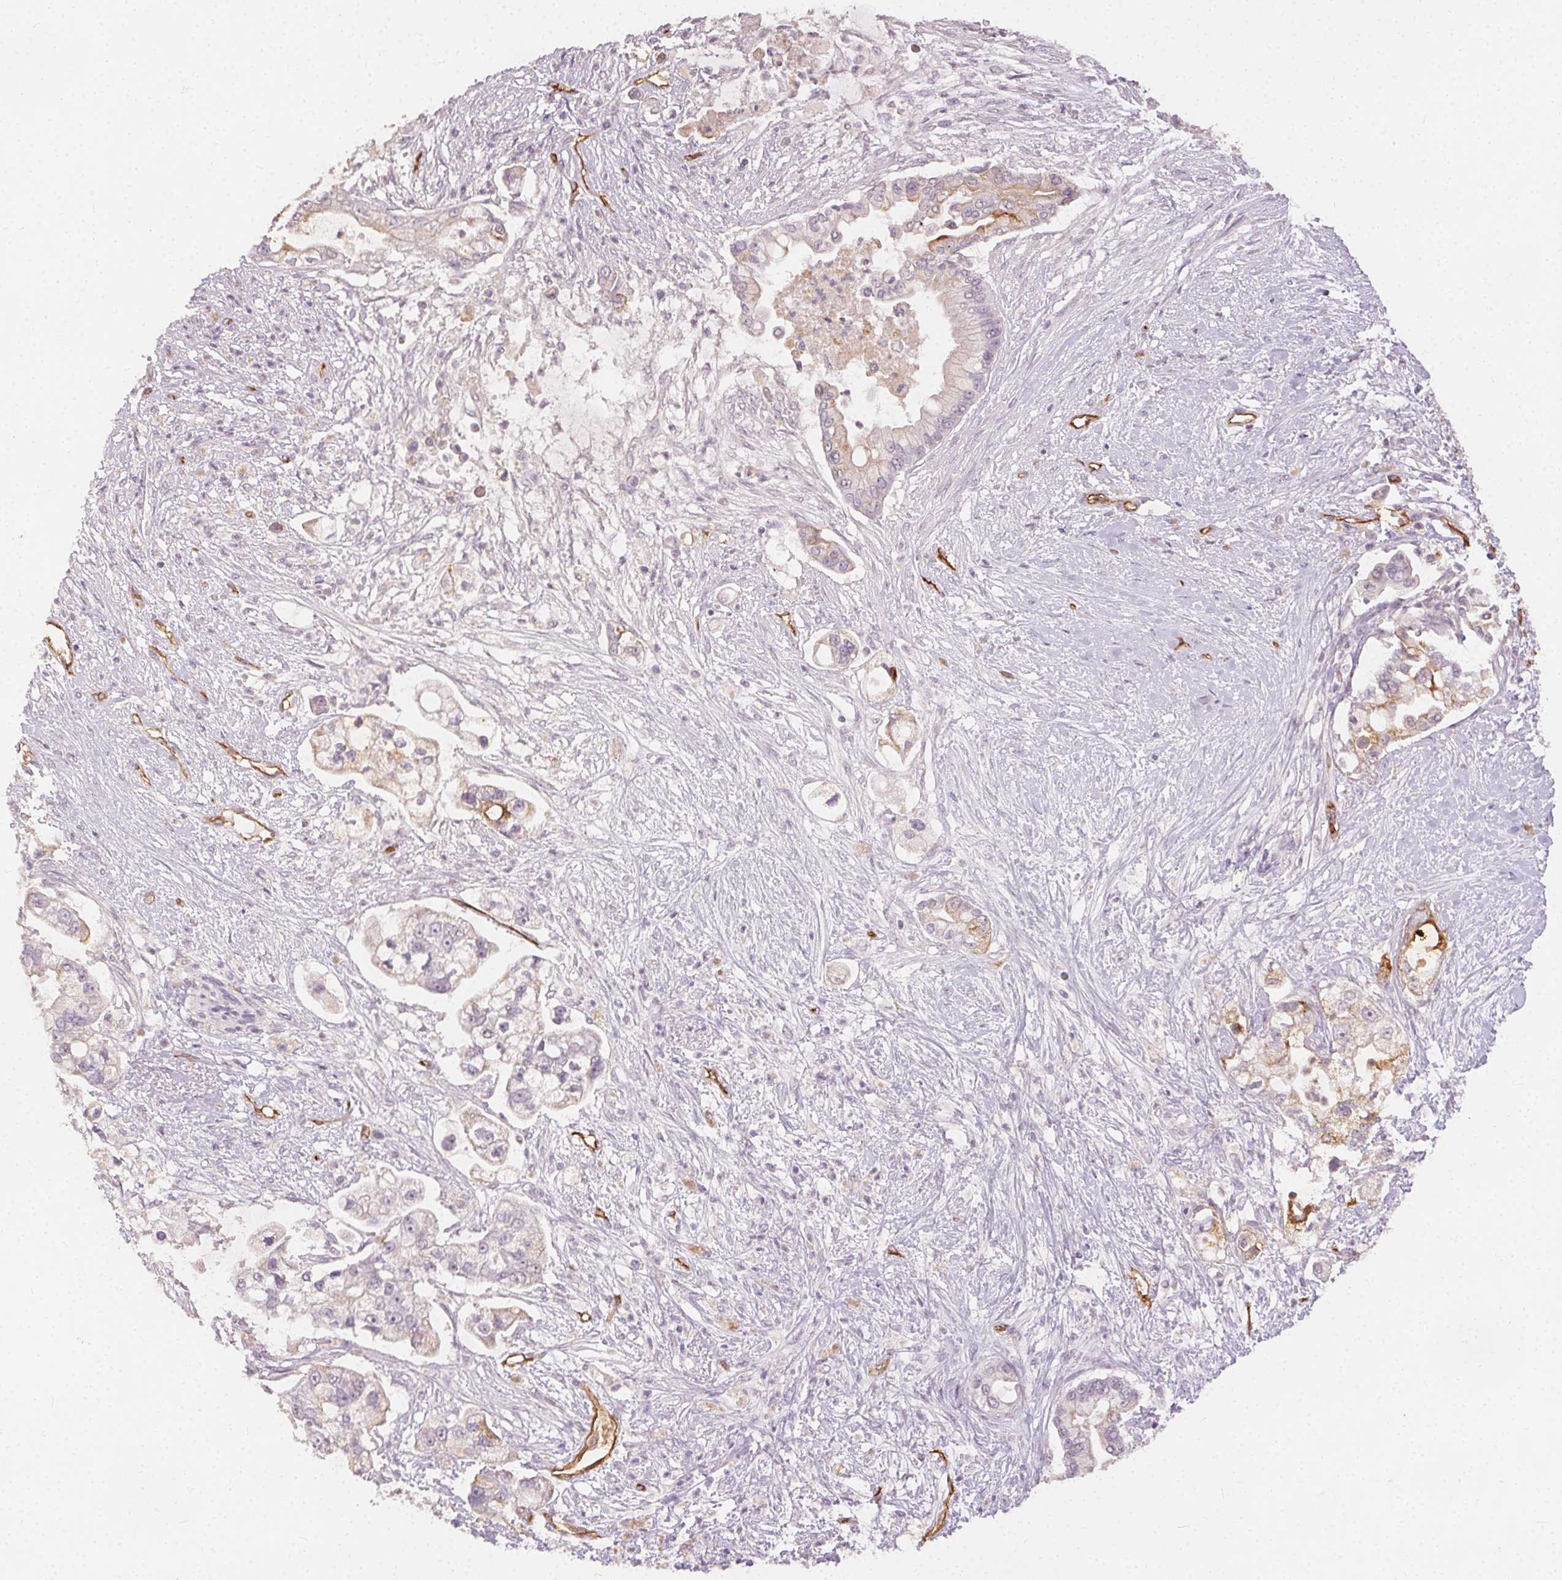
{"staining": {"intensity": "strong", "quantity": "<25%", "location": "cytoplasmic/membranous"}, "tissue": "pancreatic cancer", "cell_type": "Tumor cells", "image_type": "cancer", "snomed": [{"axis": "morphology", "description": "Adenocarcinoma, NOS"}, {"axis": "topography", "description": "Pancreas"}], "caption": "Immunohistochemistry micrograph of human pancreatic cancer (adenocarcinoma) stained for a protein (brown), which shows medium levels of strong cytoplasmic/membranous positivity in about <25% of tumor cells.", "gene": "PODXL", "patient": {"sex": "female", "age": 69}}